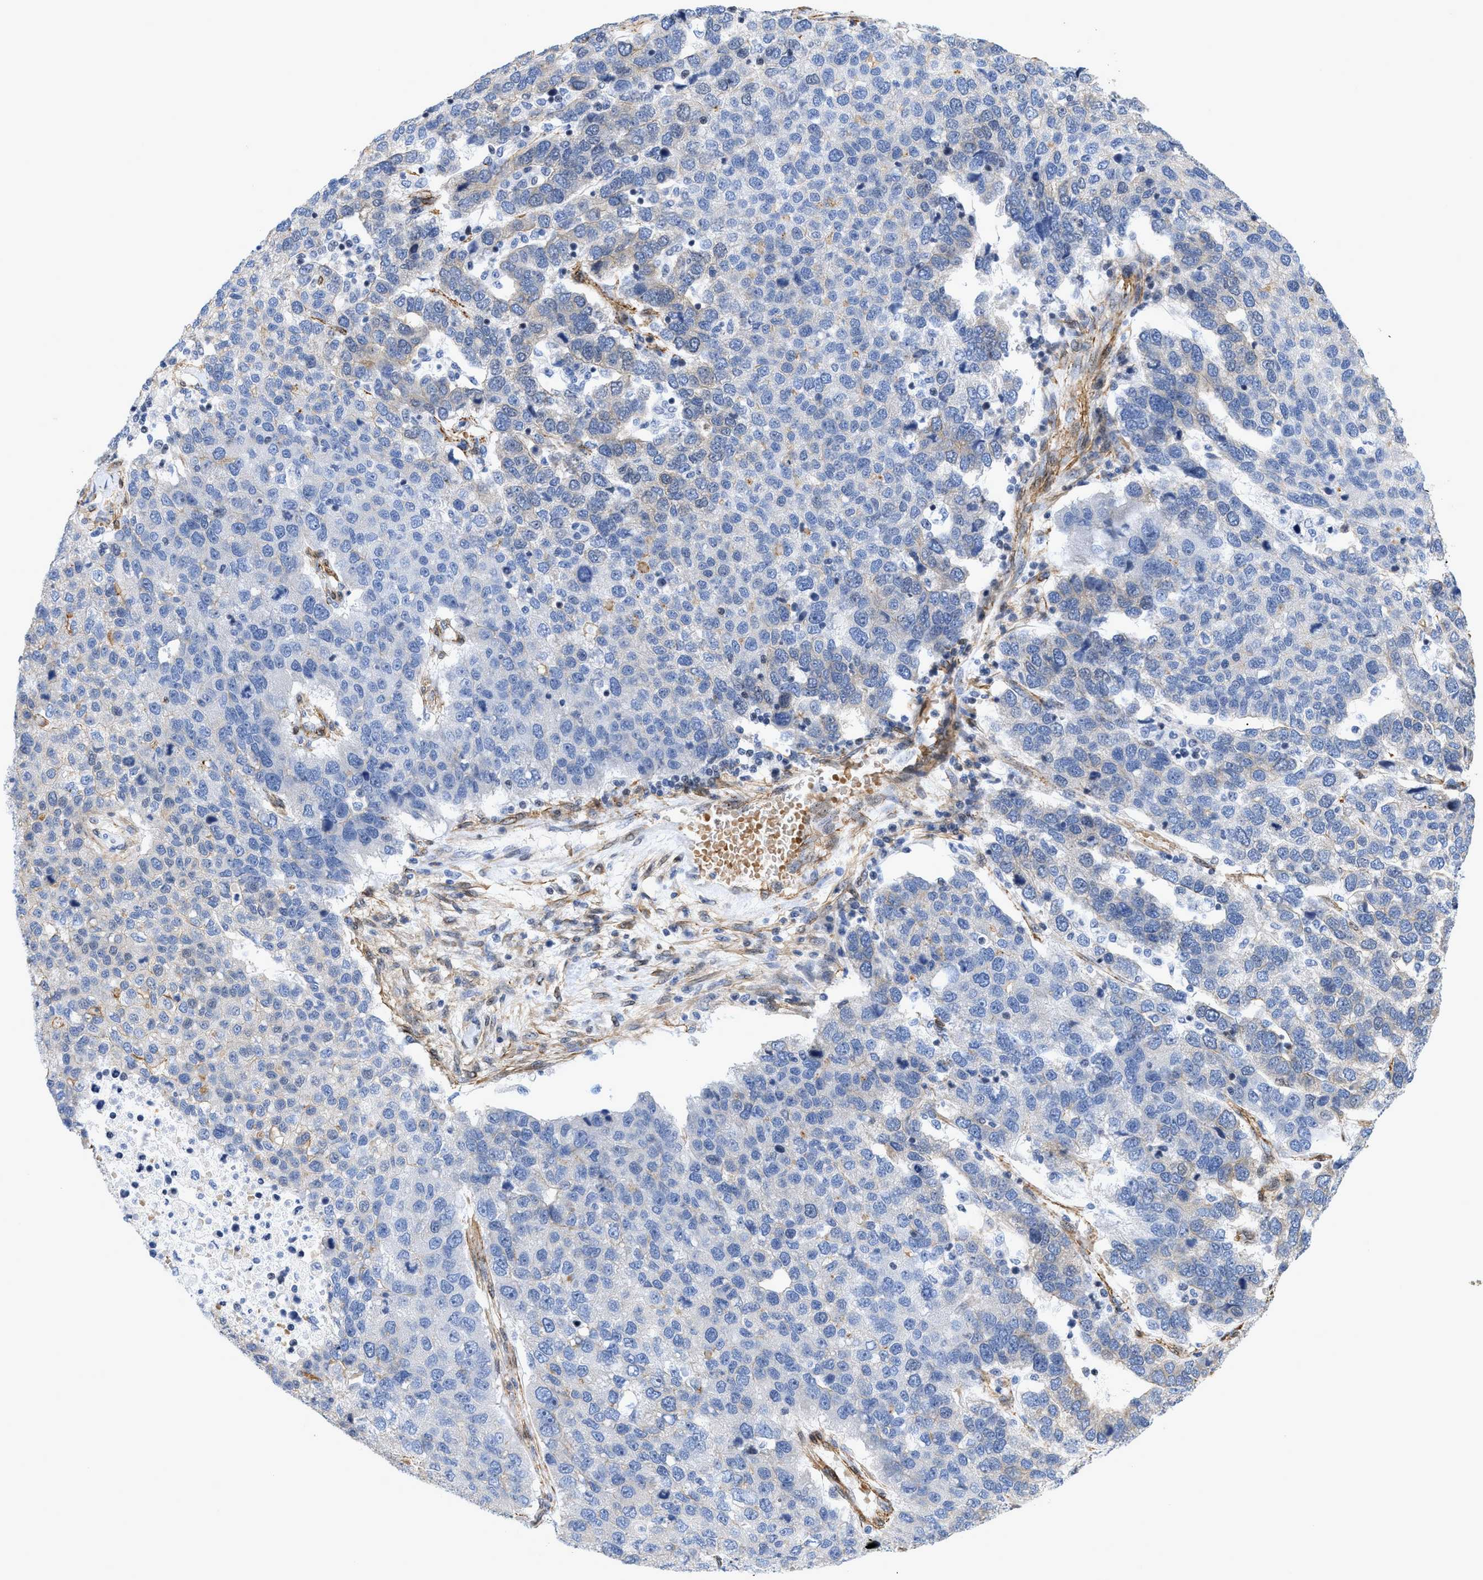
{"staining": {"intensity": "negative", "quantity": "none", "location": "none"}, "tissue": "pancreatic cancer", "cell_type": "Tumor cells", "image_type": "cancer", "snomed": [{"axis": "morphology", "description": "Adenocarcinoma, NOS"}, {"axis": "topography", "description": "Pancreas"}], "caption": "IHC of pancreatic adenocarcinoma reveals no staining in tumor cells.", "gene": "GPRASP2", "patient": {"sex": "female", "age": 61}}